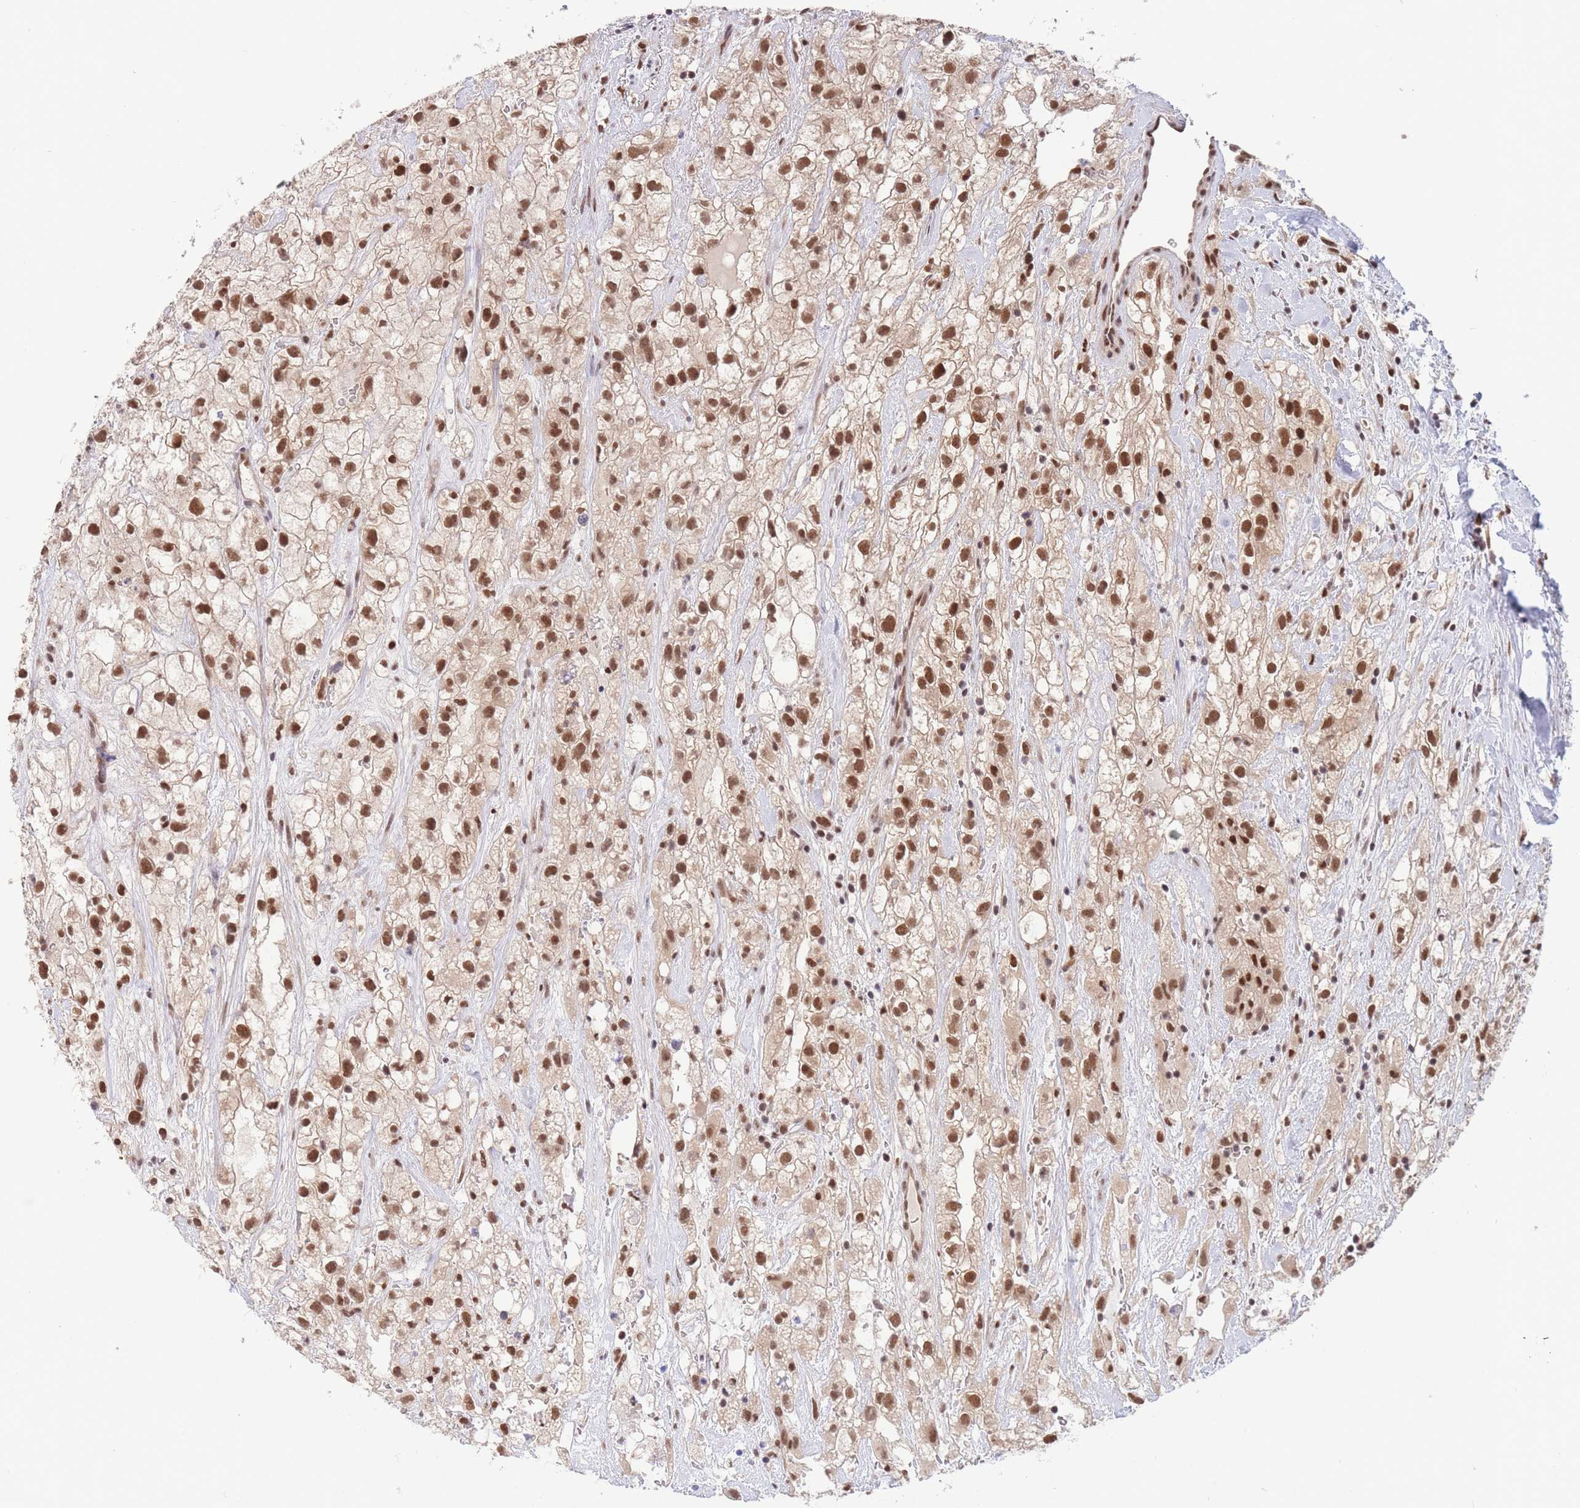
{"staining": {"intensity": "strong", "quantity": ">75%", "location": "nuclear"}, "tissue": "renal cancer", "cell_type": "Tumor cells", "image_type": "cancer", "snomed": [{"axis": "morphology", "description": "Adenocarcinoma, NOS"}, {"axis": "topography", "description": "Kidney"}], "caption": "Strong nuclear protein expression is seen in about >75% of tumor cells in renal cancer.", "gene": "SMAD9", "patient": {"sex": "male", "age": 59}}